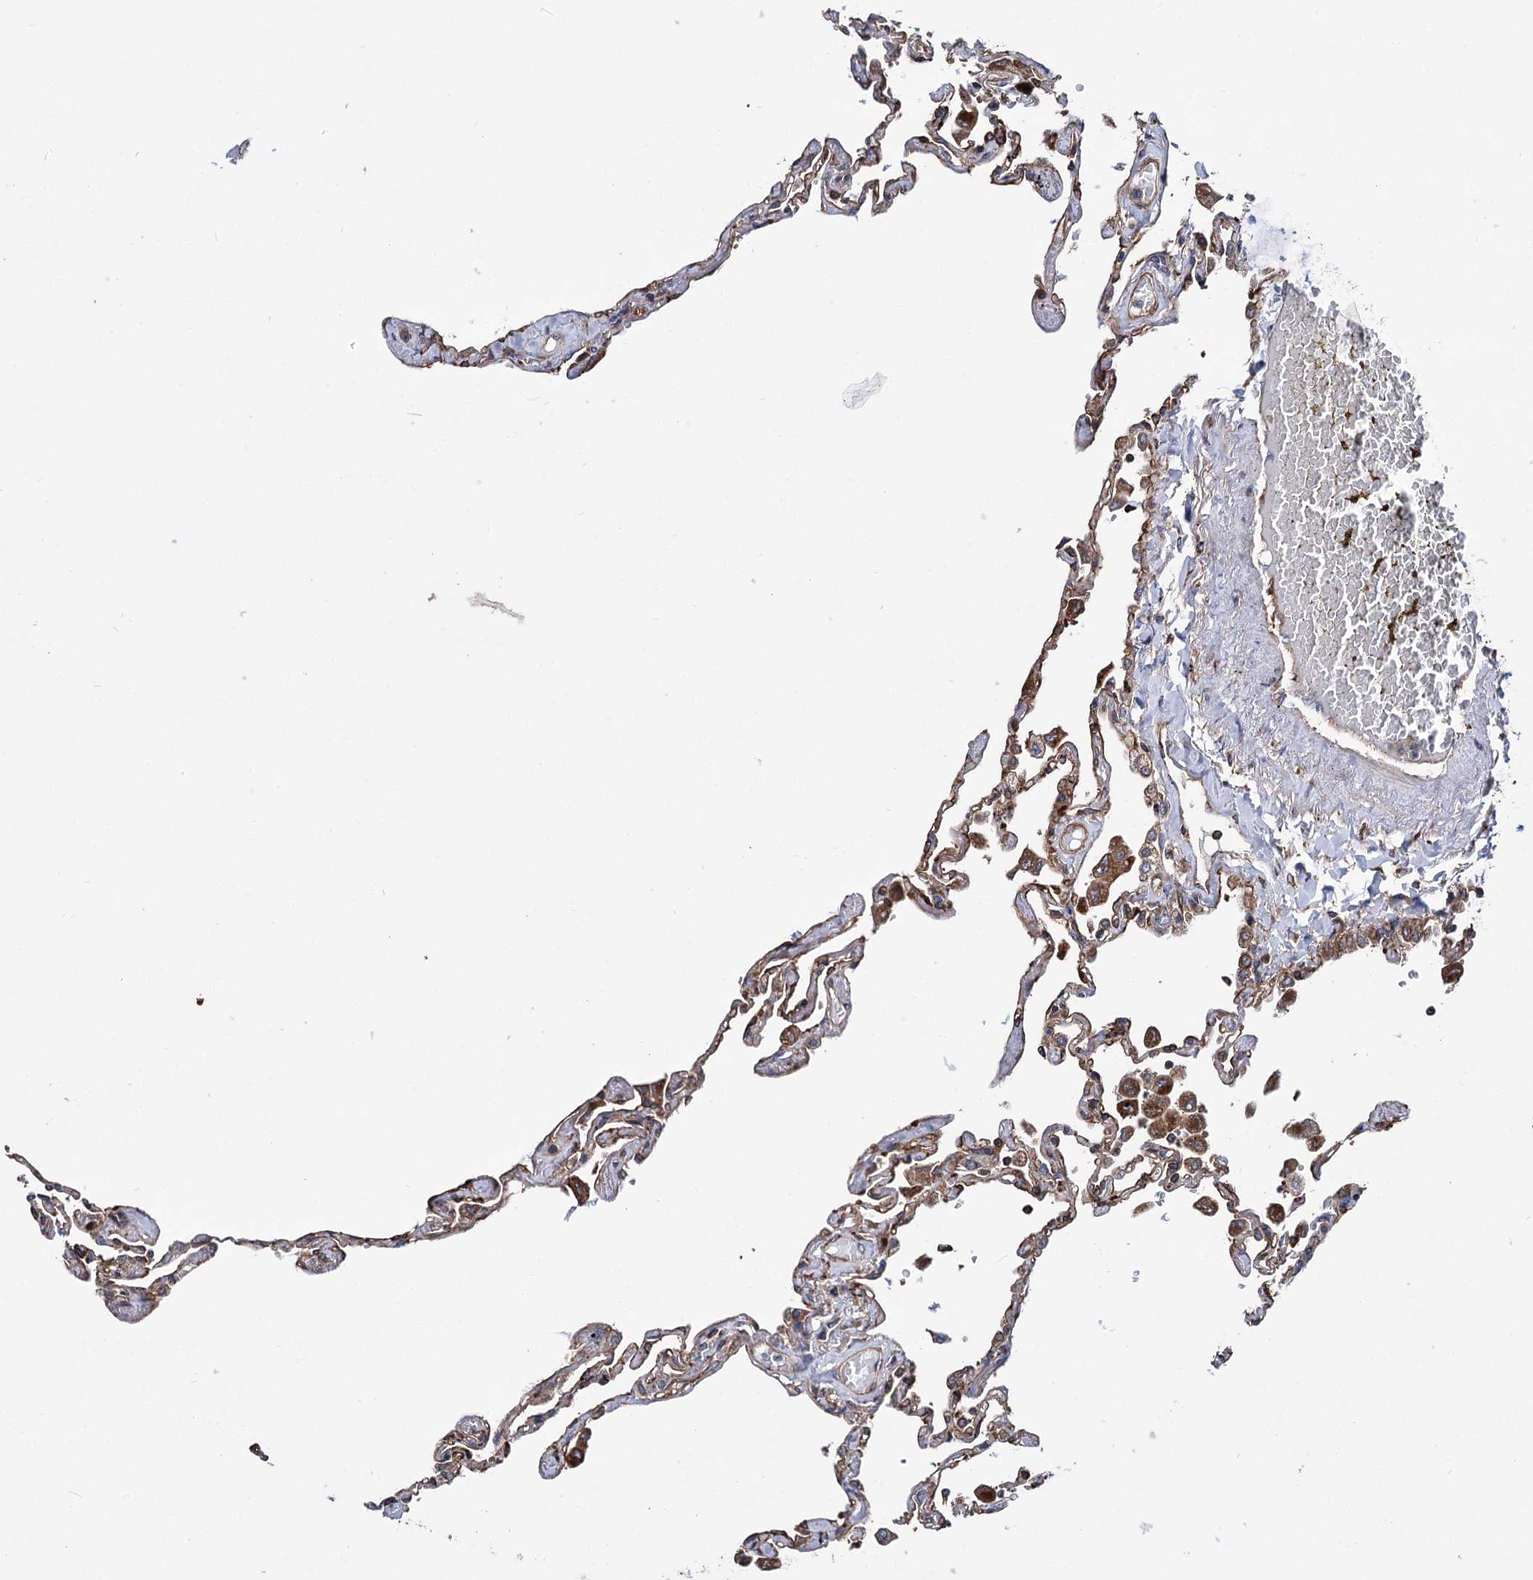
{"staining": {"intensity": "moderate", "quantity": ">75%", "location": "cytoplasmic/membranous"}, "tissue": "lung", "cell_type": "Alveolar cells", "image_type": "normal", "snomed": [{"axis": "morphology", "description": "Normal tissue, NOS"}, {"axis": "topography", "description": "Lung"}], "caption": "DAB (3,3'-diaminobenzidine) immunohistochemical staining of unremarkable human lung exhibits moderate cytoplasmic/membranous protein expression in approximately >75% of alveolar cells. (DAB IHC, brown staining for protein, blue staining for nuclei).", "gene": "SCPEP1", "patient": {"sex": "female", "age": 67}}